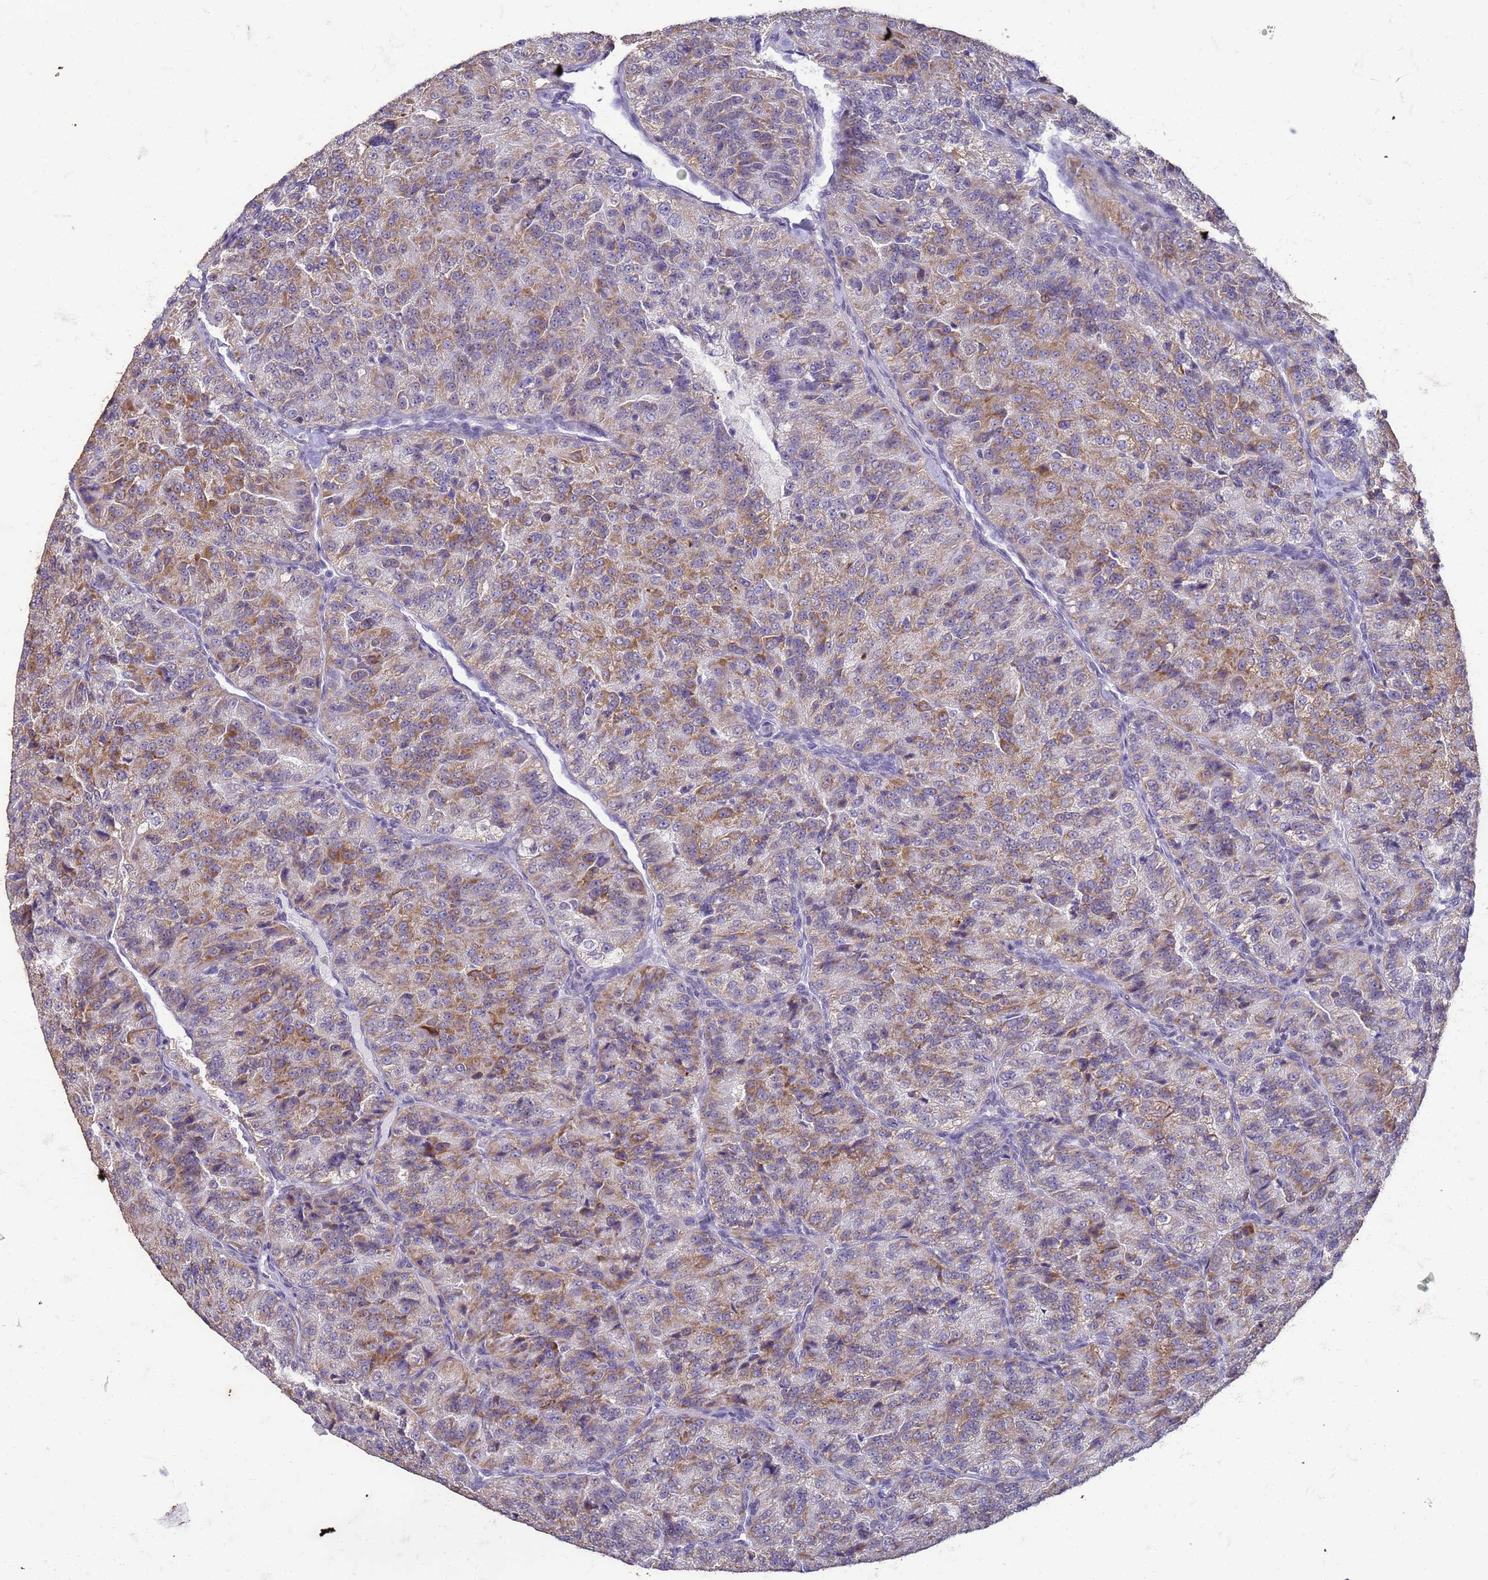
{"staining": {"intensity": "moderate", "quantity": "25%-75%", "location": "cytoplasmic/membranous"}, "tissue": "renal cancer", "cell_type": "Tumor cells", "image_type": "cancer", "snomed": [{"axis": "morphology", "description": "Adenocarcinoma, NOS"}, {"axis": "topography", "description": "Kidney"}], "caption": "A micrograph of renal cancer stained for a protein shows moderate cytoplasmic/membranous brown staining in tumor cells.", "gene": "SLC25A15", "patient": {"sex": "female", "age": 63}}